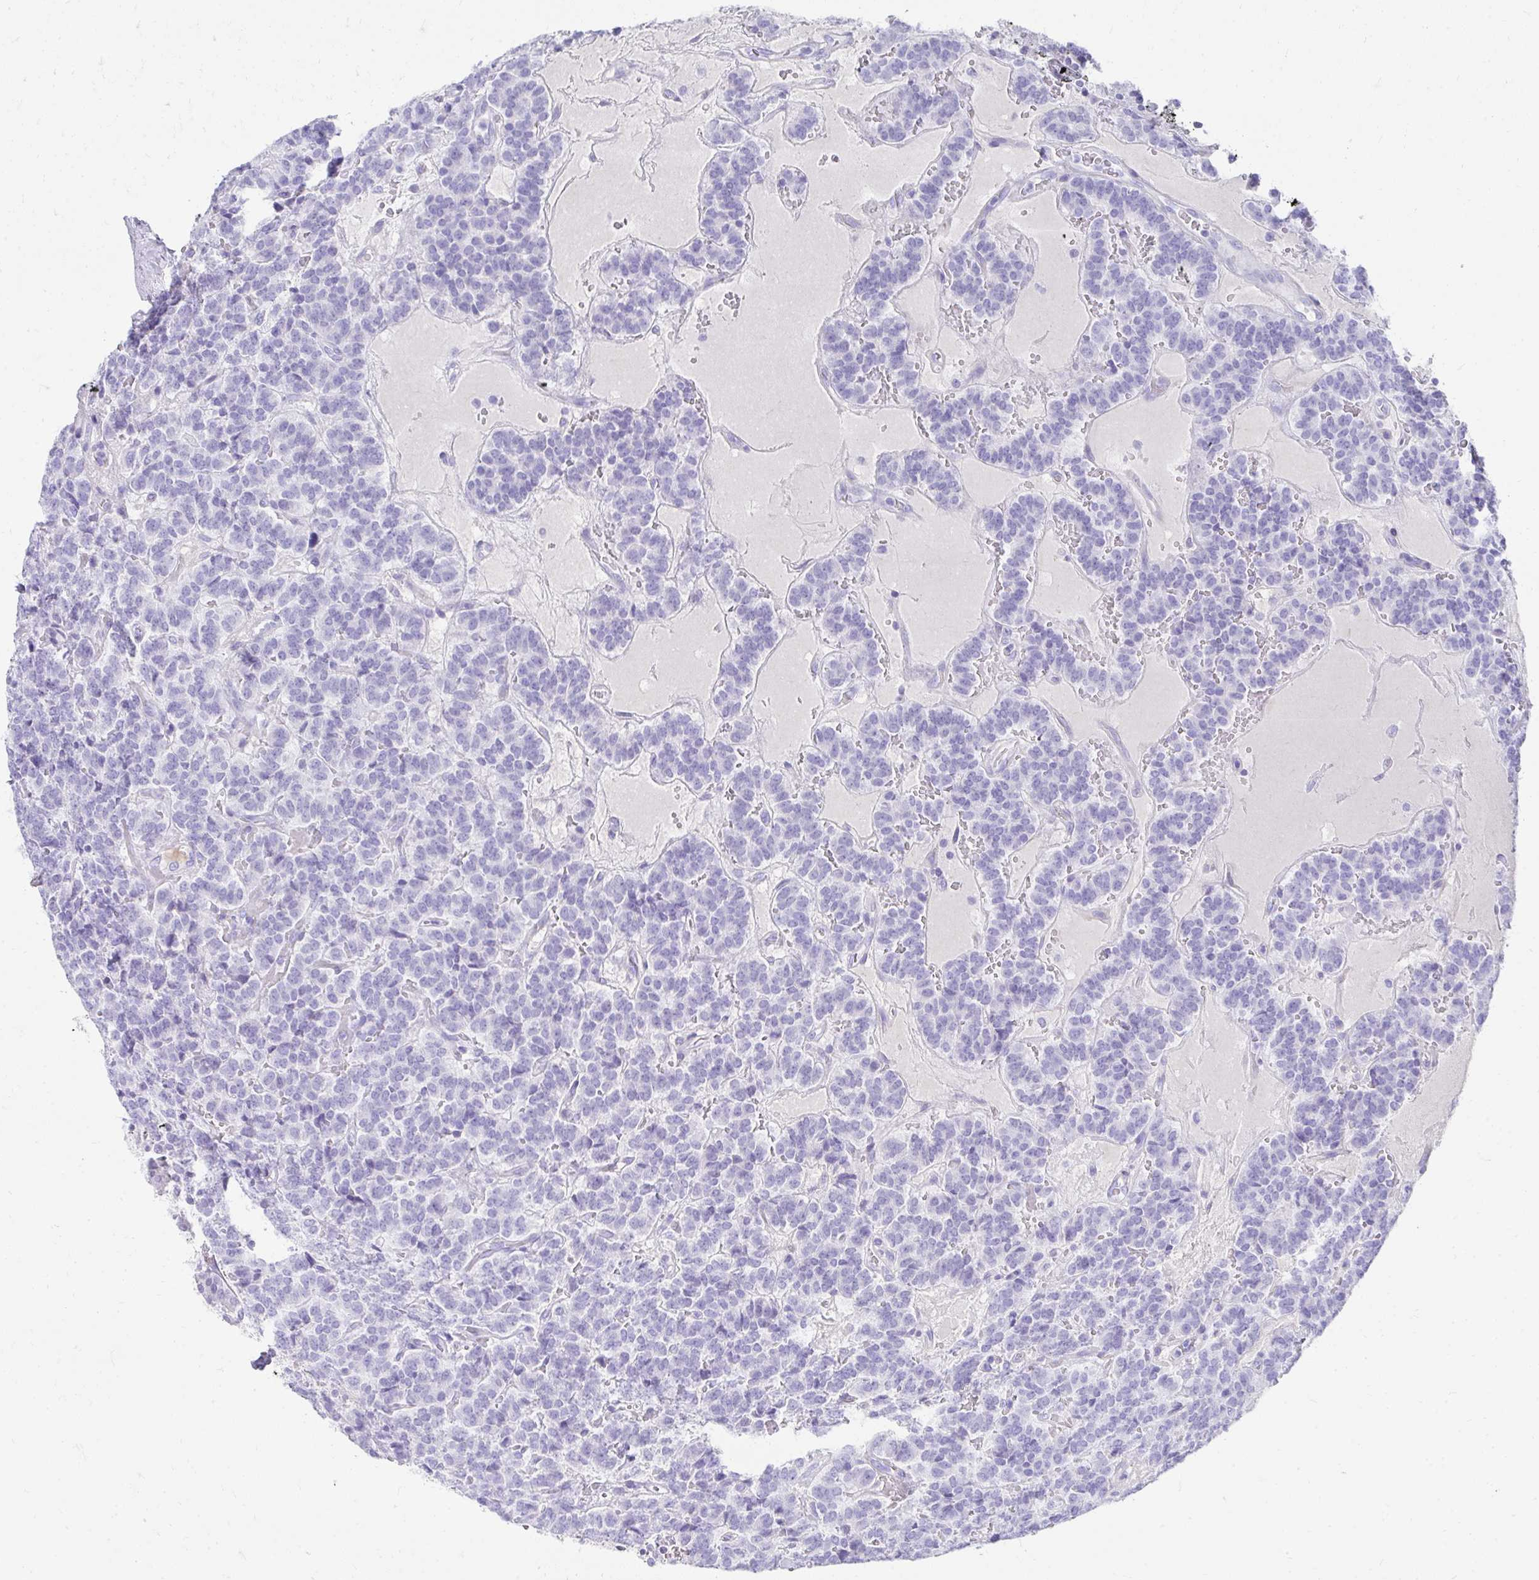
{"staining": {"intensity": "negative", "quantity": "none", "location": "none"}, "tissue": "carcinoid", "cell_type": "Tumor cells", "image_type": "cancer", "snomed": [{"axis": "morphology", "description": "Carcinoid, malignant, NOS"}, {"axis": "topography", "description": "Pancreas"}], "caption": "Malignant carcinoid was stained to show a protein in brown. There is no significant positivity in tumor cells.", "gene": "TNNT1", "patient": {"sex": "male", "age": 36}}